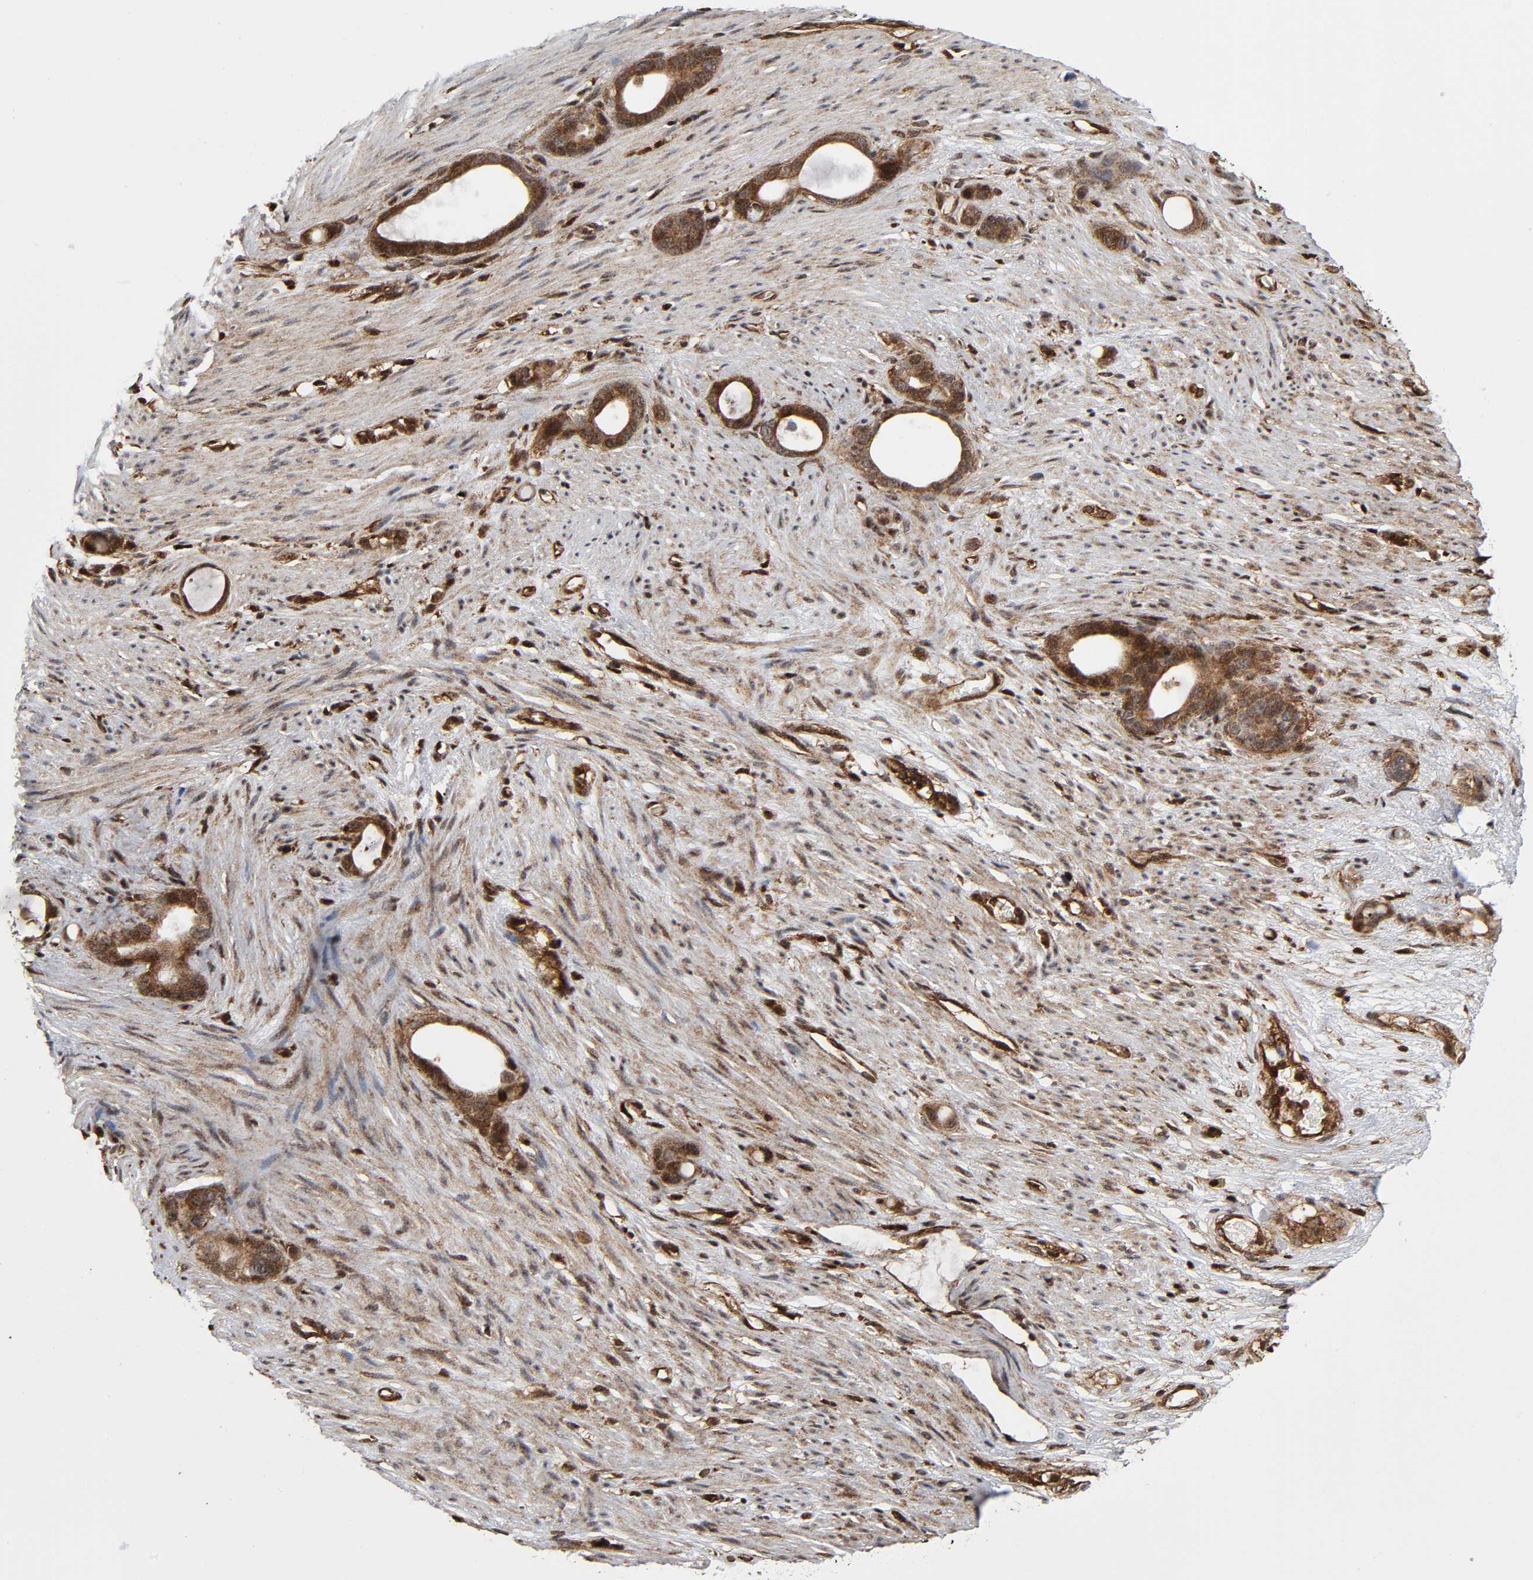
{"staining": {"intensity": "moderate", "quantity": ">75%", "location": "cytoplasmic/membranous"}, "tissue": "stomach cancer", "cell_type": "Tumor cells", "image_type": "cancer", "snomed": [{"axis": "morphology", "description": "Adenocarcinoma, NOS"}, {"axis": "topography", "description": "Stomach"}], "caption": "This photomicrograph displays immunohistochemistry staining of human stomach adenocarcinoma, with medium moderate cytoplasmic/membranous expression in approximately >75% of tumor cells.", "gene": "MAPK1", "patient": {"sex": "female", "age": 75}}